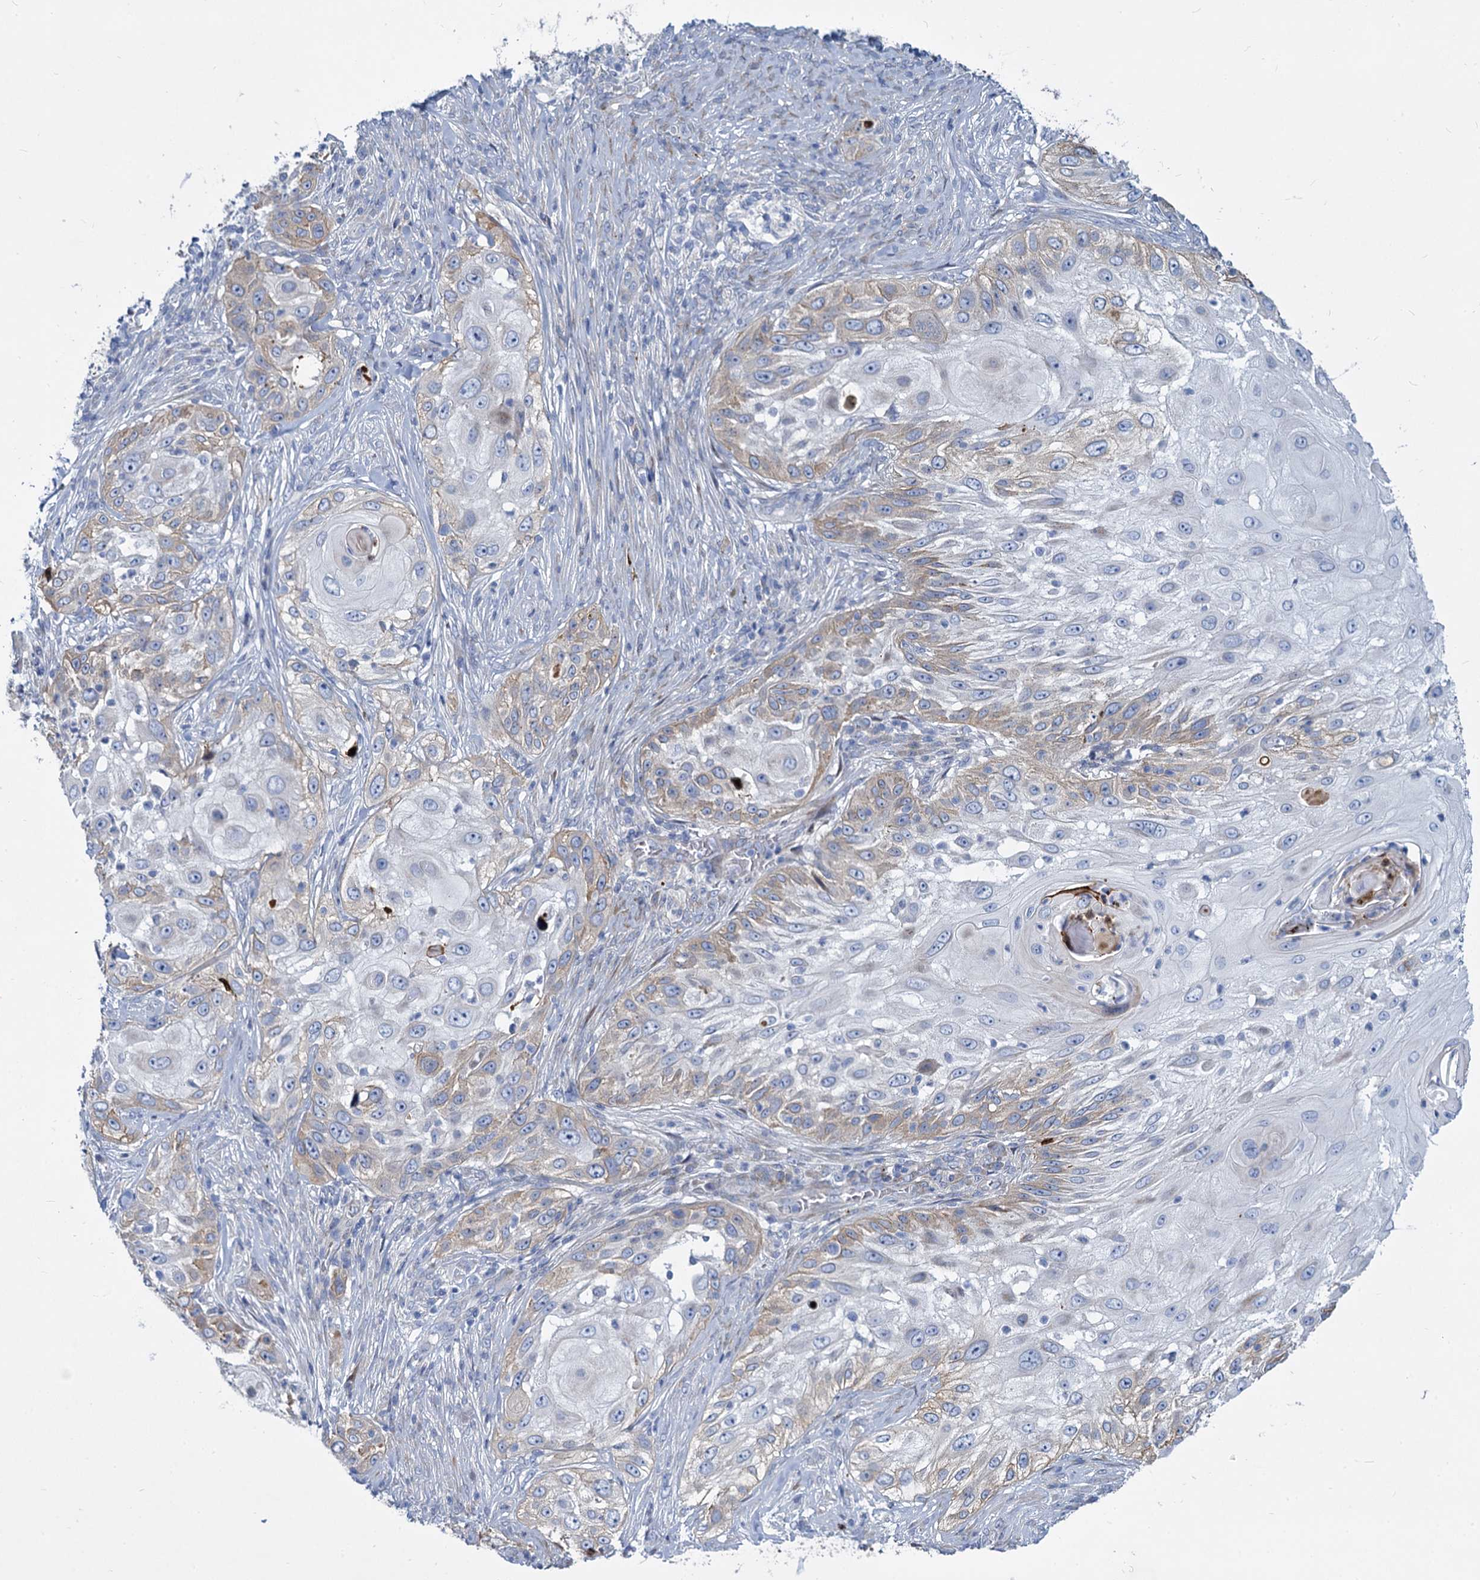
{"staining": {"intensity": "weak", "quantity": "<25%", "location": "cytoplasmic/membranous"}, "tissue": "skin cancer", "cell_type": "Tumor cells", "image_type": "cancer", "snomed": [{"axis": "morphology", "description": "Squamous cell carcinoma, NOS"}, {"axis": "topography", "description": "Skin"}], "caption": "DAB (3,3'-diaminobenzidine) immunohistochemical staining of human skin squamous cell carcinoma exhibits no significant staining in tumor cells.", "gene": "TRIM77", "patient": {"sex": "female", "age": 44}}